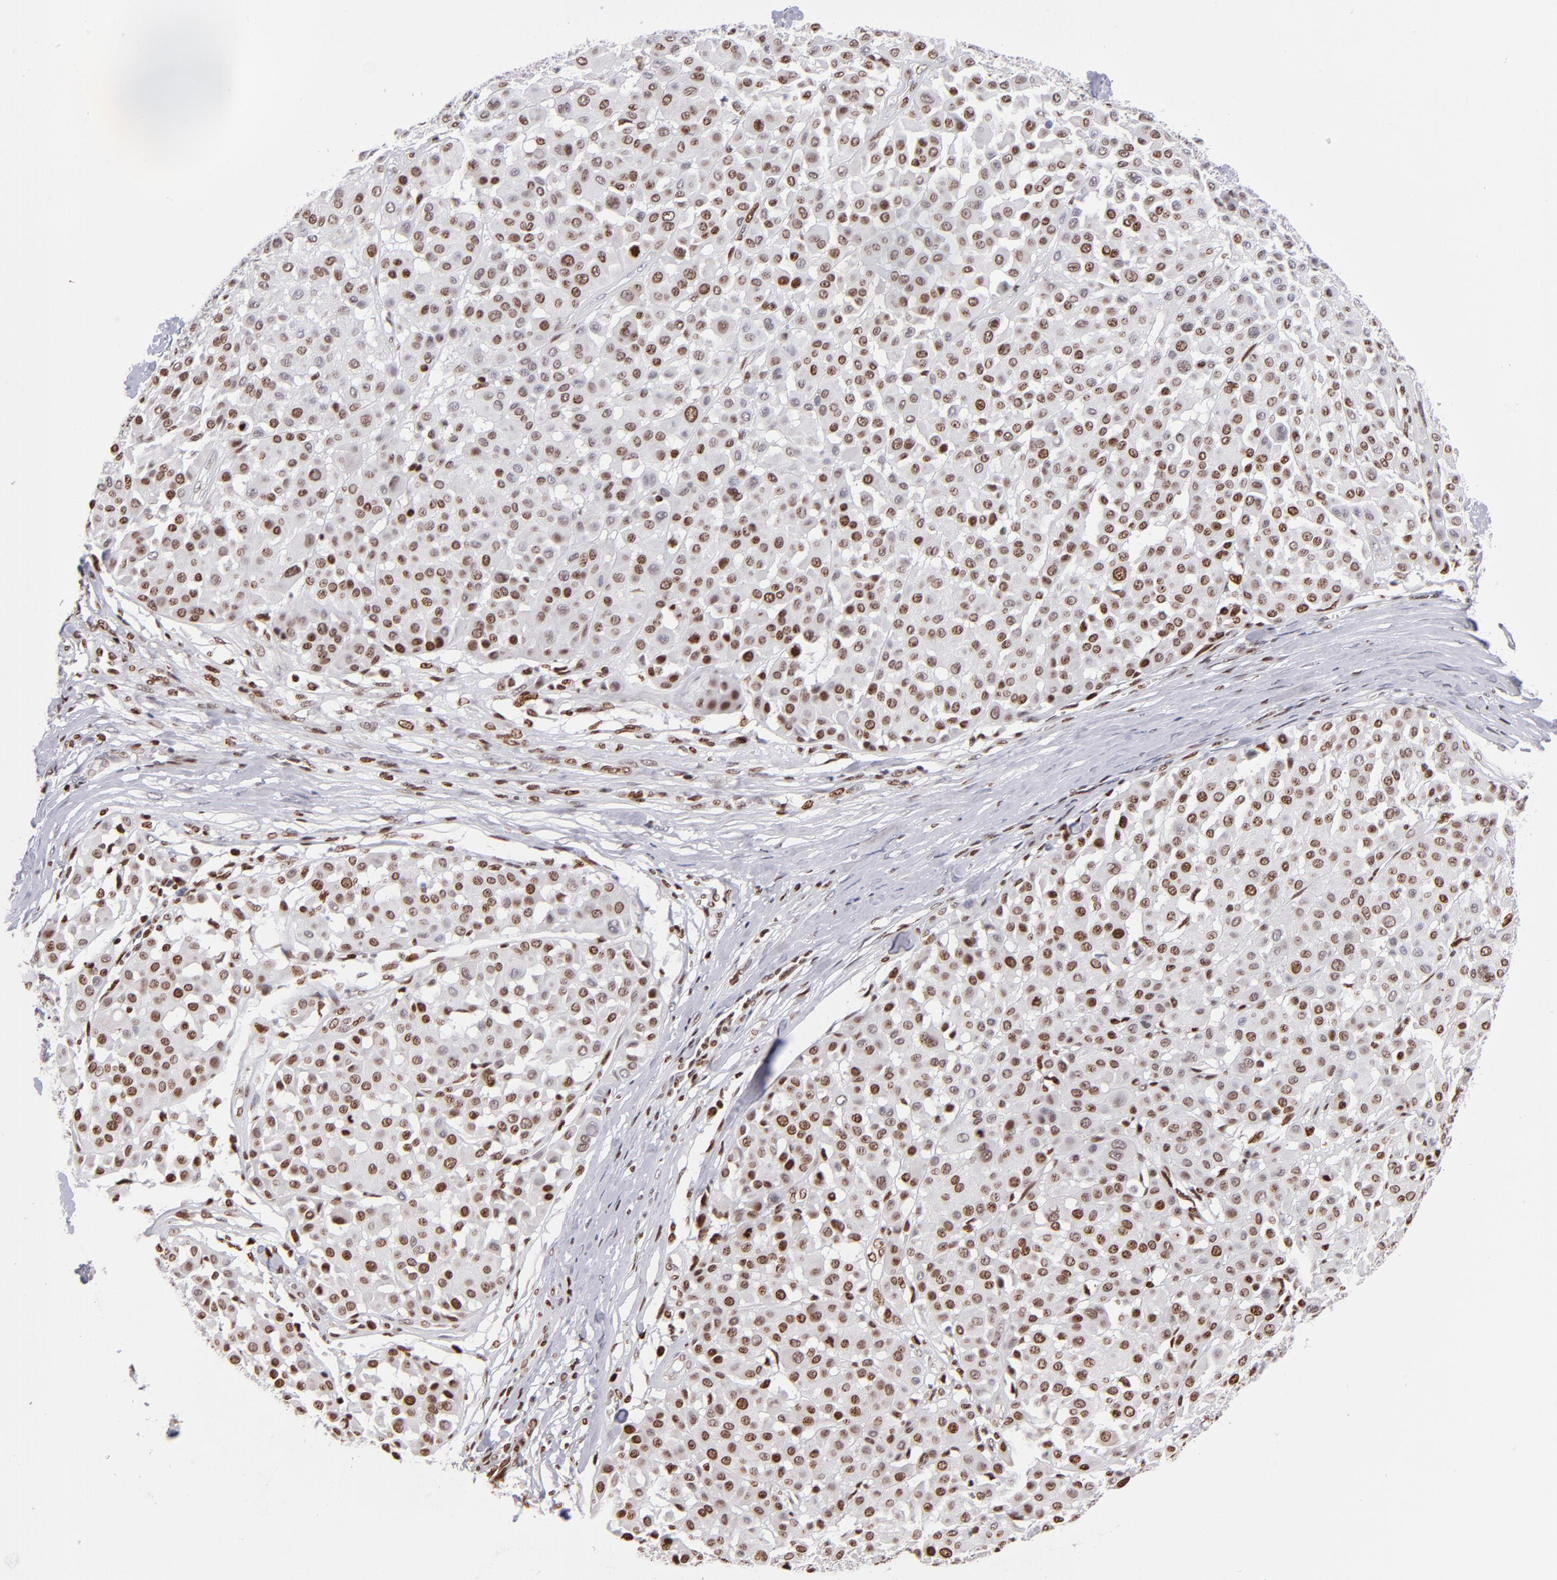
{"staining": {"intensity": "moderate", "quantity": "25%-75%", "location": "nuclear"}, "tissue": "melanoma", "cell_type": "Tumor cells", "image_type": "cancer", "snomed": [{"axis": "morphology", "description": "Malignant melanoma, Metastatic site"}, {"axis": "topography", "description": "Soft tissue"}], "caption": "The micrograph exhibits immunohistochemical staining of malignant melanoma (metastatic site). There is moderate nuclear staining is appreciated in about 25%-75% of tumor cells. The staining is performed using DAB (3,3'-diaminobenzidine) brown chromogen to label protein expression. The nuclei are counter-stained blue using hematoxylin.", "gene": "POLA1", "patient": {"sex": "male", "age": 41}}